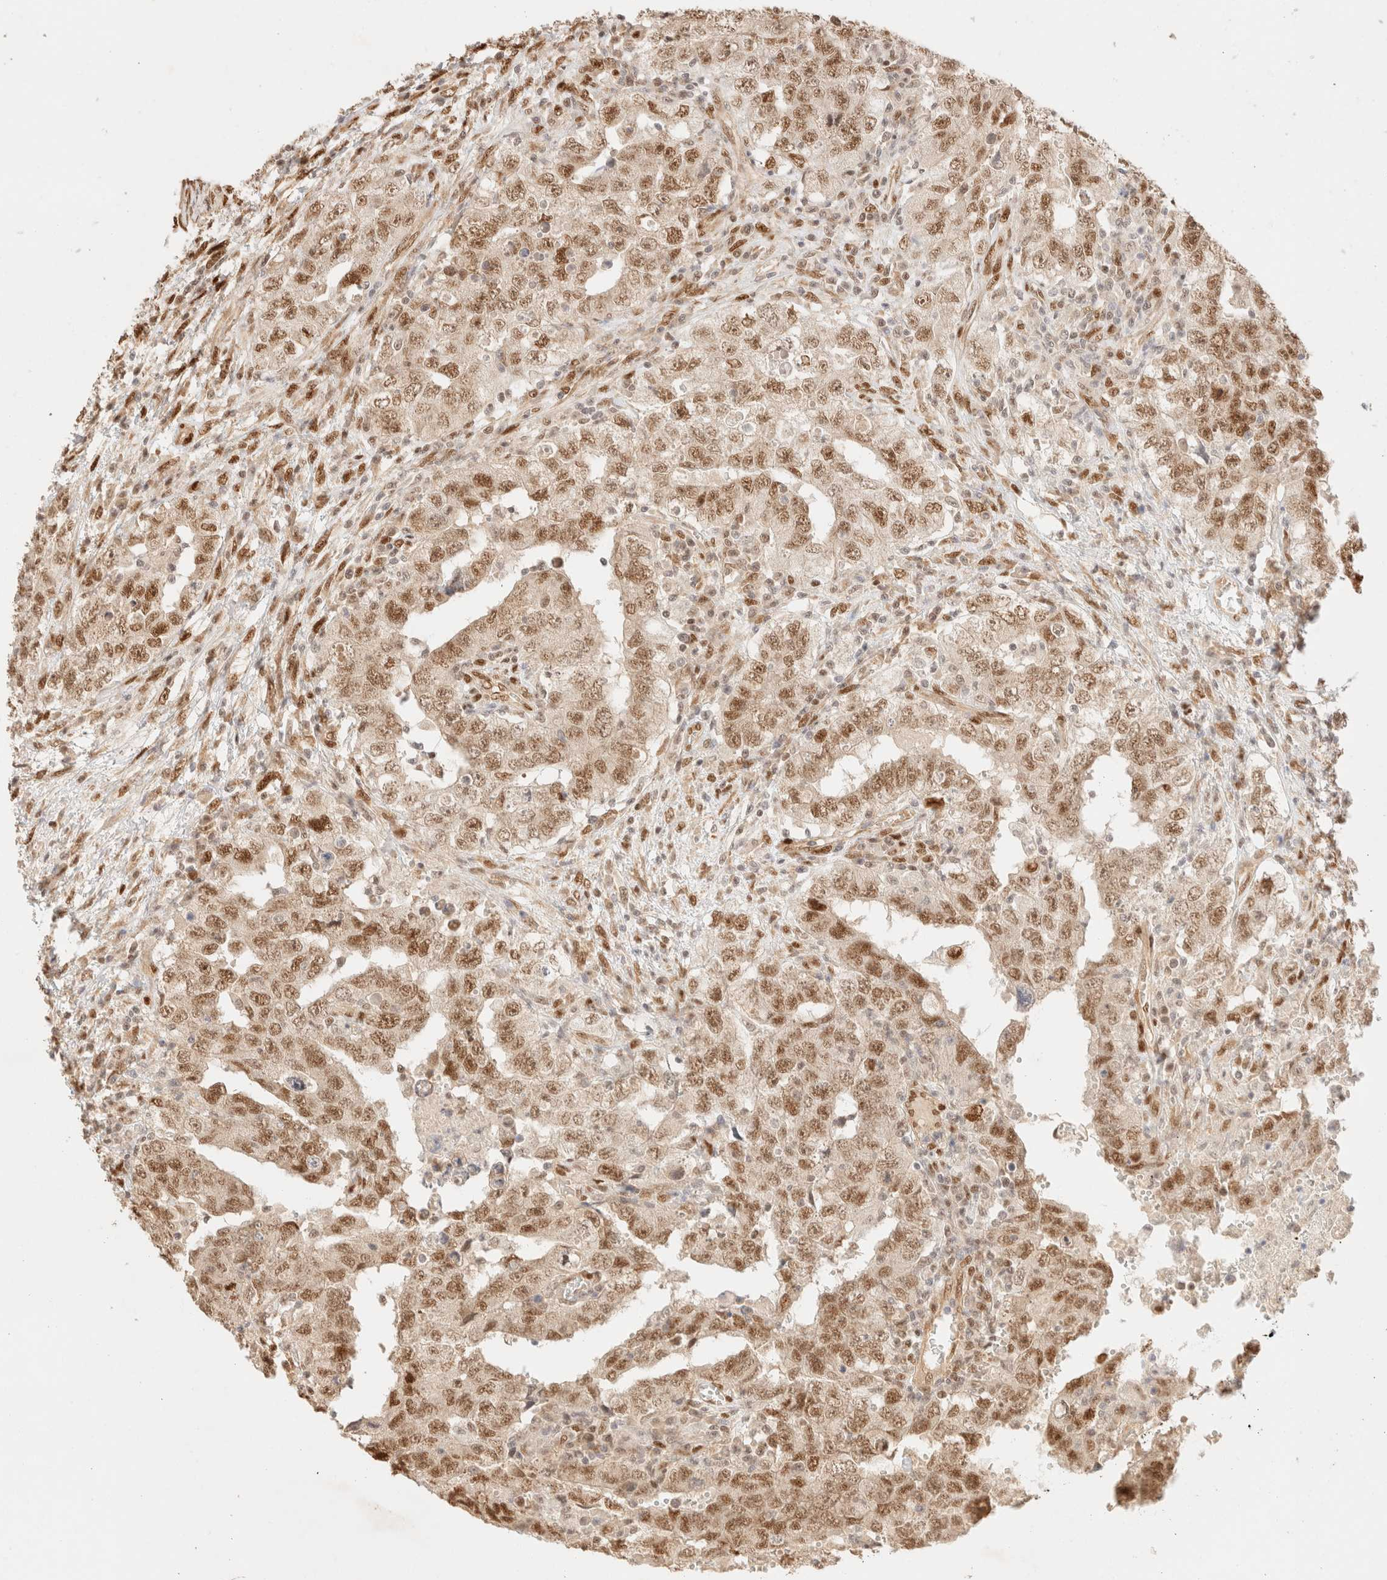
{"staining": {"intensity": "moderate", "quantity": ">75%", "location": "nuclear"}, "tissue": "testis cancer", "cell_type": "Tumor cells", "image_type": "cancer", "snomed": [{"axis": "morphology", "description": "Carcinoma, Embryonal, NOS"}, {"axis": "topography", "description": "Testis"}], "caption": "Tumor cells show medium levels of moderate nuclear positivity in about >75% of cells in human embryonal carcinoma (testis). (brown staining indicates protein expression, while blue staining denotes nuclei).", "gene": "ZNF768", "patient": {"sex": "male", "age": 26}}